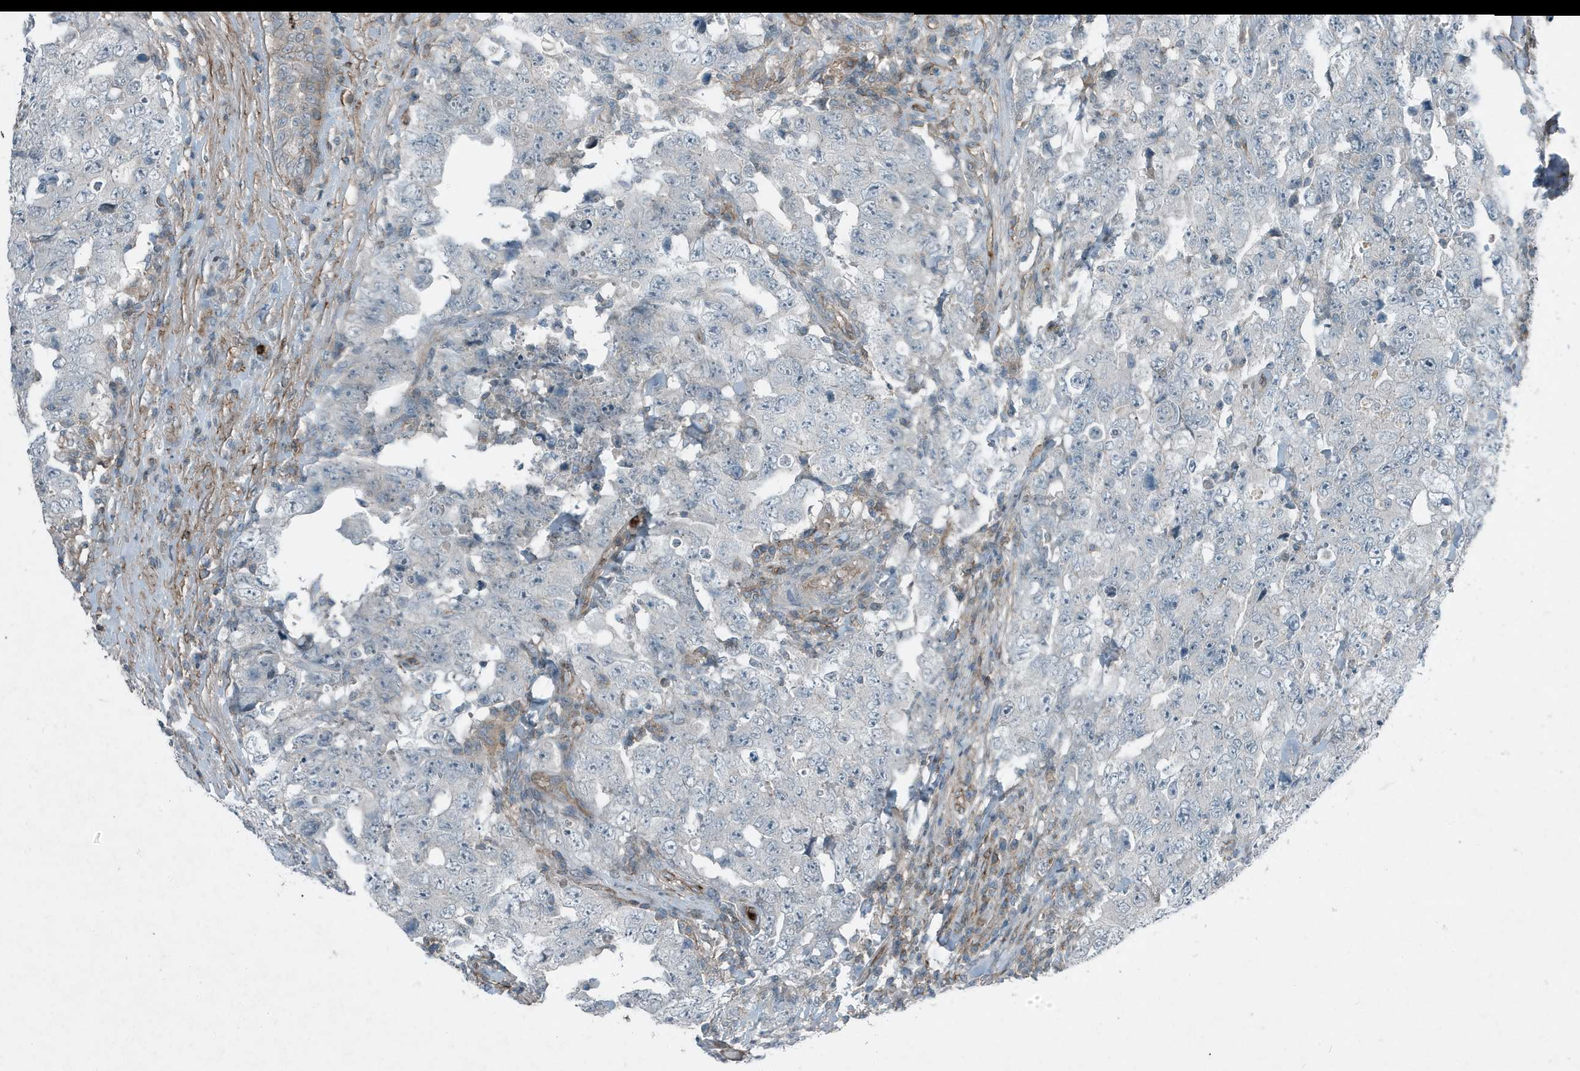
{"staining": {"intensity": "negative", "quantity": "none", "location": "none"}, "tissue": "testis cancer", "cell_type": "Tumor cells", "image_type": "cancer", "snomed": [{"axis": "morphology", "description": "Carcinoma, Embryonal, NOS"}, {"axis": "topography", "description": "Testis"}], "caption": "This image is of embryonal carcinoma (testis) stained with IHC to label a protein in brown with the nuclei are counter-stained blue. There is no positivity in tumor cells. Brightfield microscopy of immunohistochemistry (IHC) stained with DAB (brown) and hematoxylin (blue), captured at high magnification.", "gene": "DAPP1", "patient": {"sex": "male", "age": 26}}